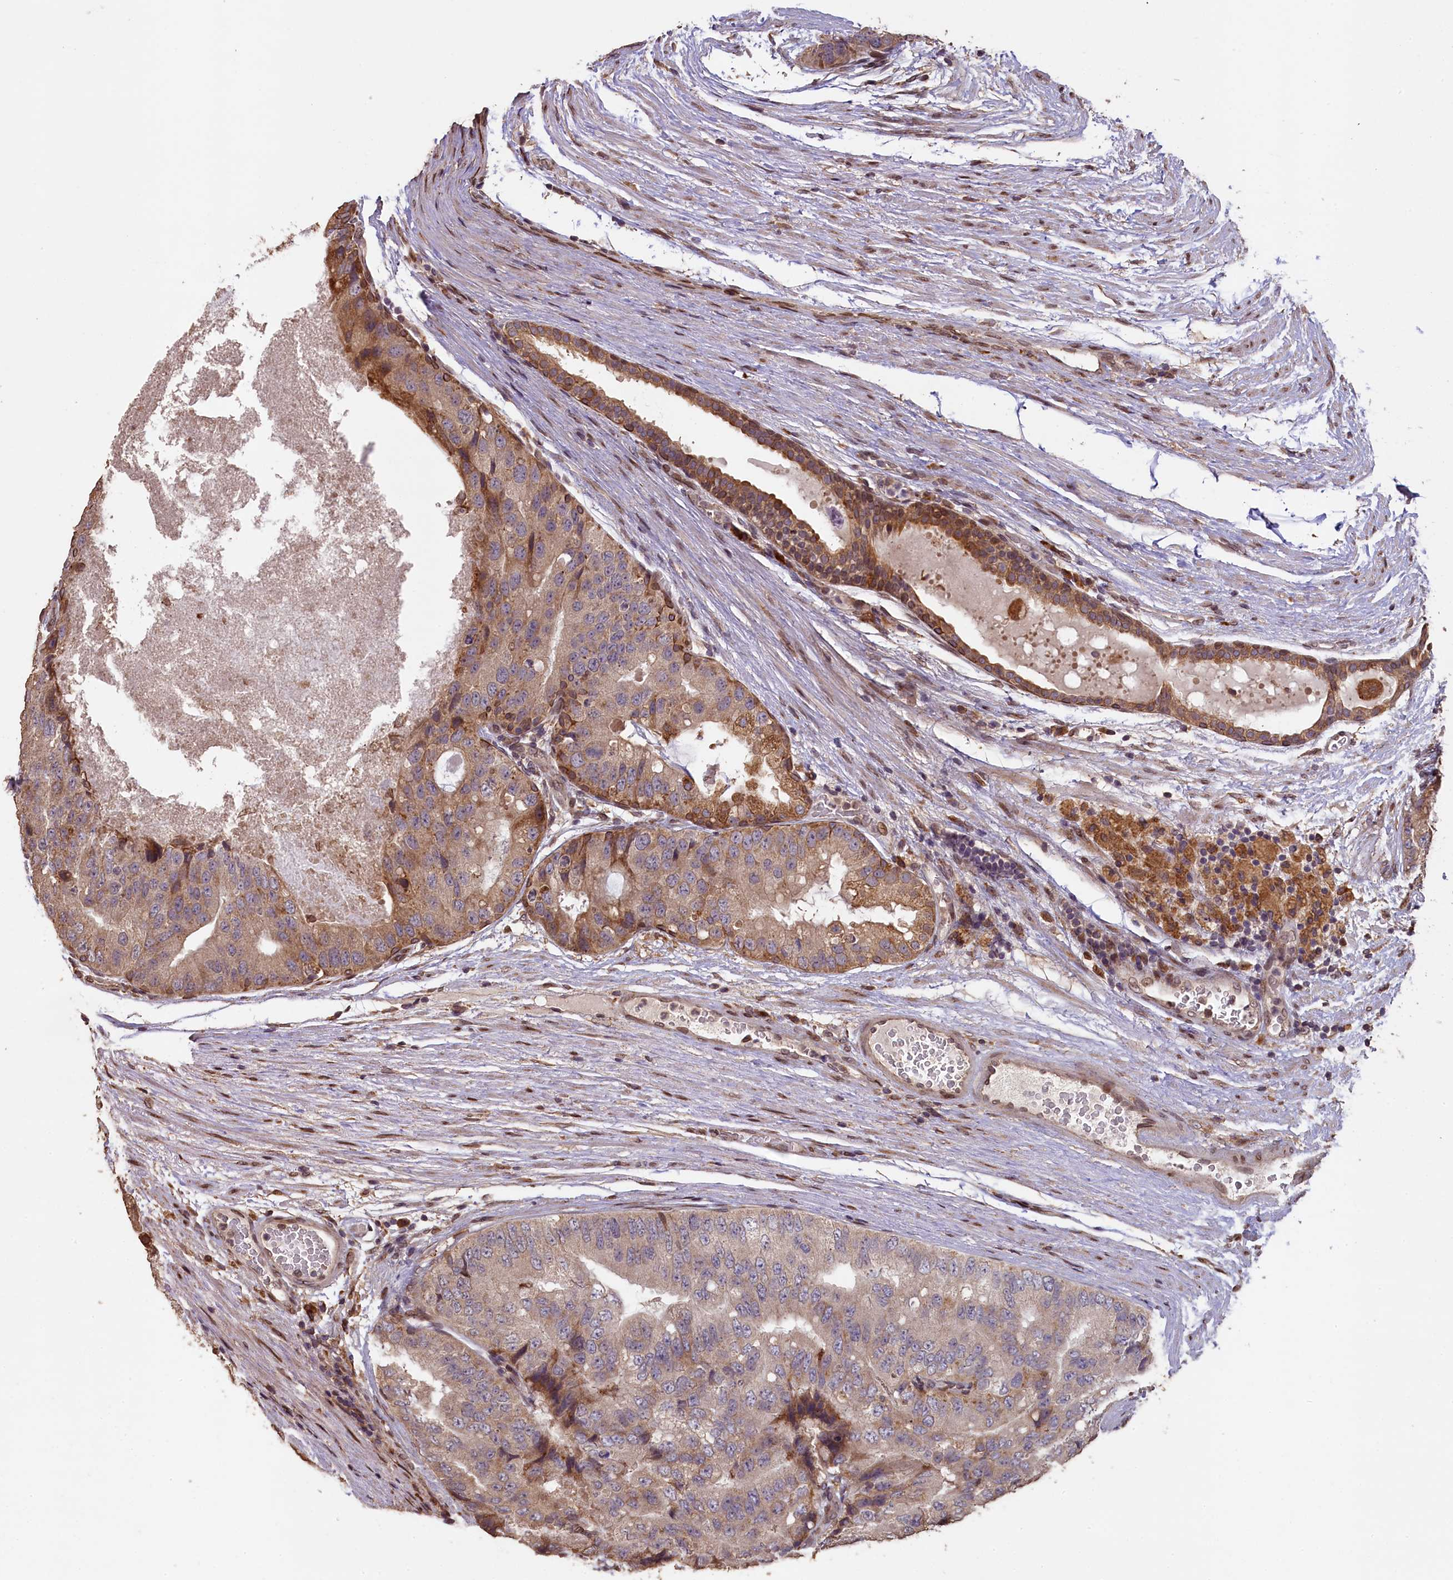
{"staining": {"intensity": "moderate", "quantity": "25%-75%", "location": "cytoplasmic/membranous"}, "tissue": "prostate cancer", "cell_type": "Tumor cells", "image_type": "cancer", "snomed": [{"axis": "morphology", "description": "Adenocarcinoma, High grade"}, {"axis": "topography", "description": "Prostate"}], "caption": "High-grade adenocarcinoma (prostate) was stained to show a protein in brown. There is medium levels of moderate cytoplasmic/membranous expression in approximately 25%-75% of tumor cells.", "gene": "SLC38A7", "patient": {"sex": "male", "age": 70}}